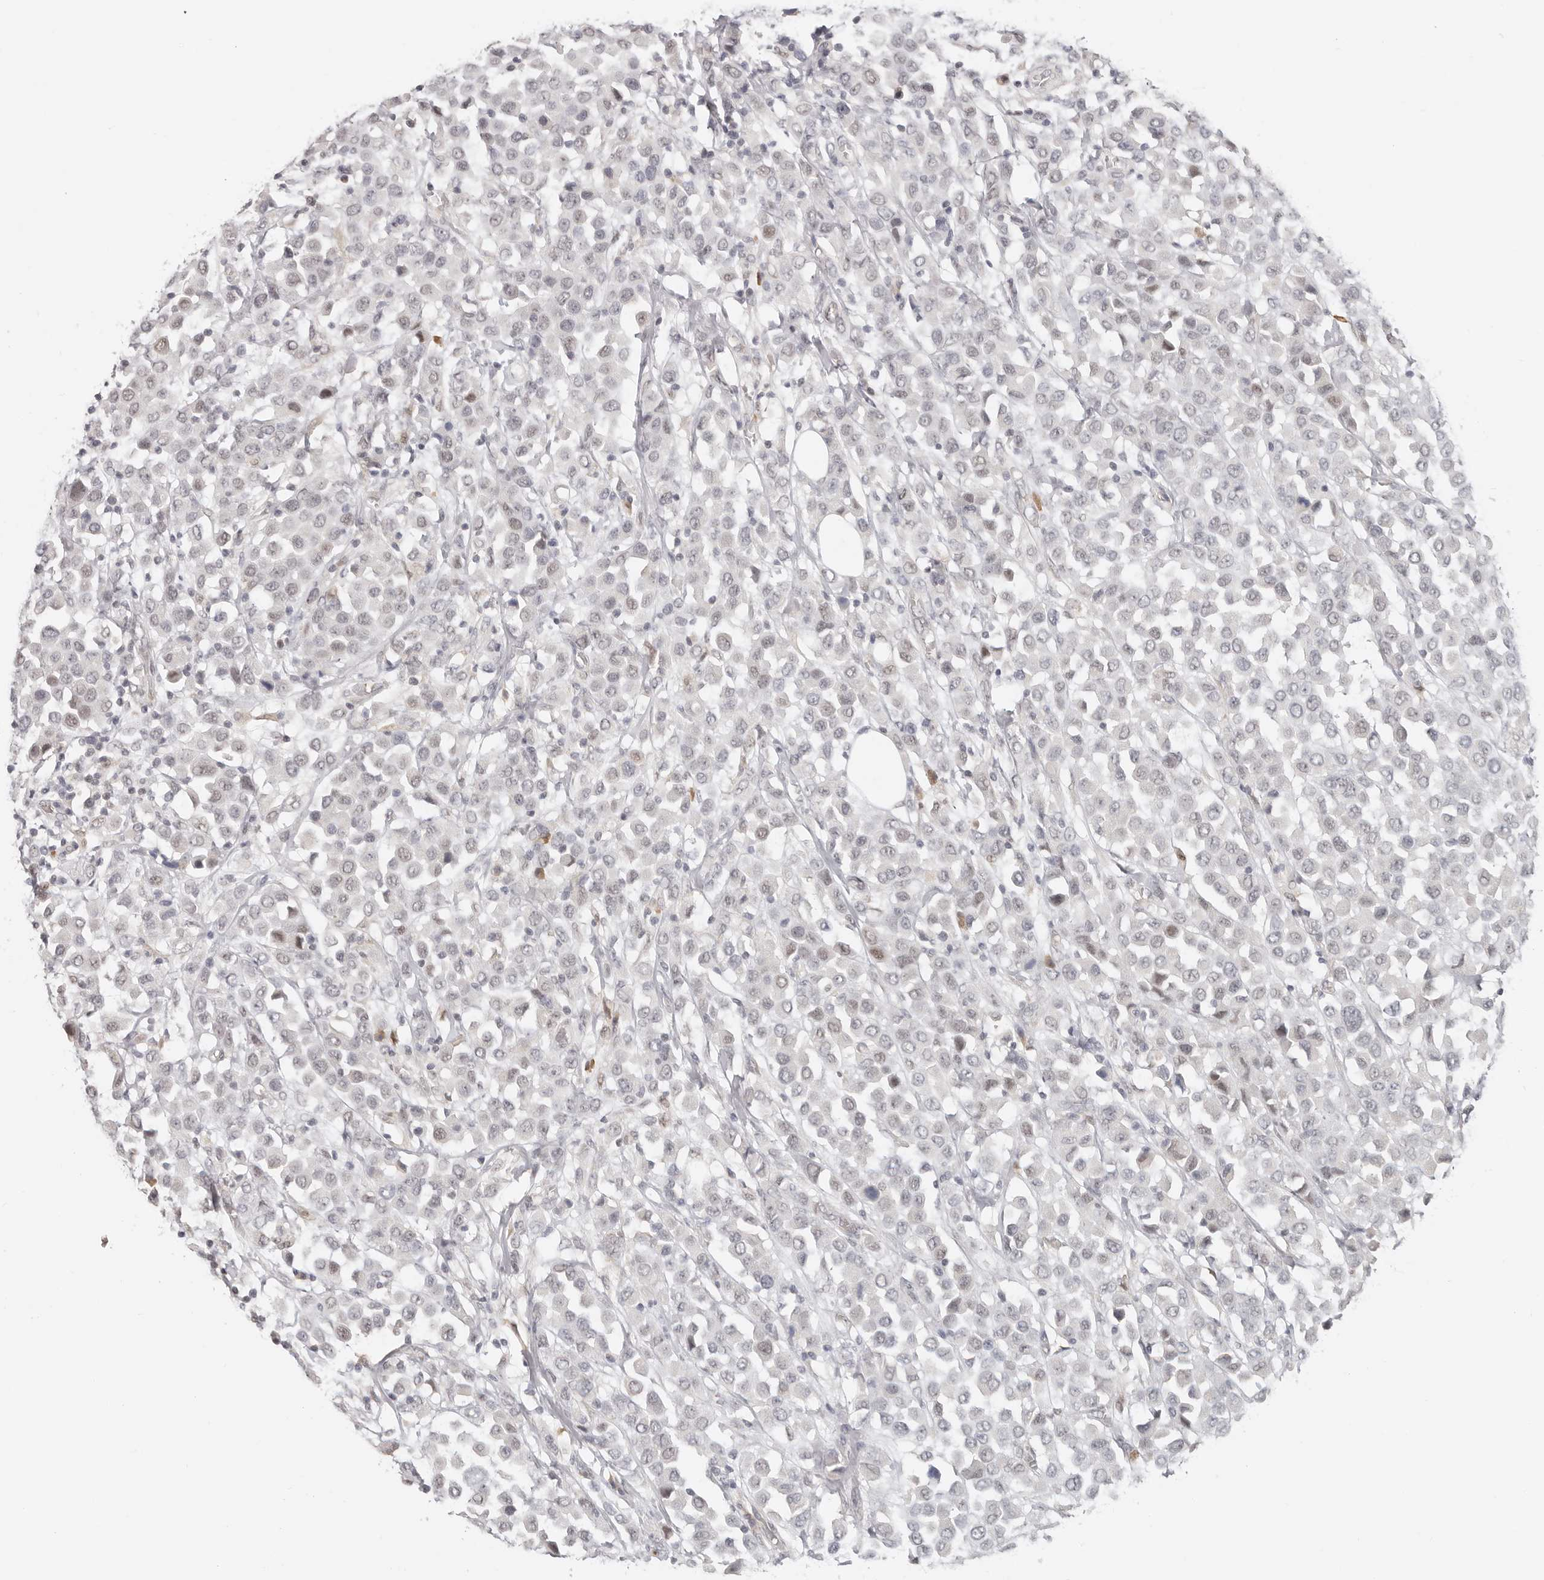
{"staining": {"intensity": "negative", "quantity": "none", "location": "none"}, "tissue": "breast cancer", "cell_type": "Tumor cells", "image_type": "cancer", "snomed": [{"axis": "morphology", "description": "Duct carcinoma"}, {"axis": "topography", "description": "Breast"}], "caption": "An image of breast cancer (infiltrating ductal carcinoma) stained for a protein demonstrates no brown staining in tumor cells.", "gene": "LARP7", "patient": {"sex": "female", "age": 61}}